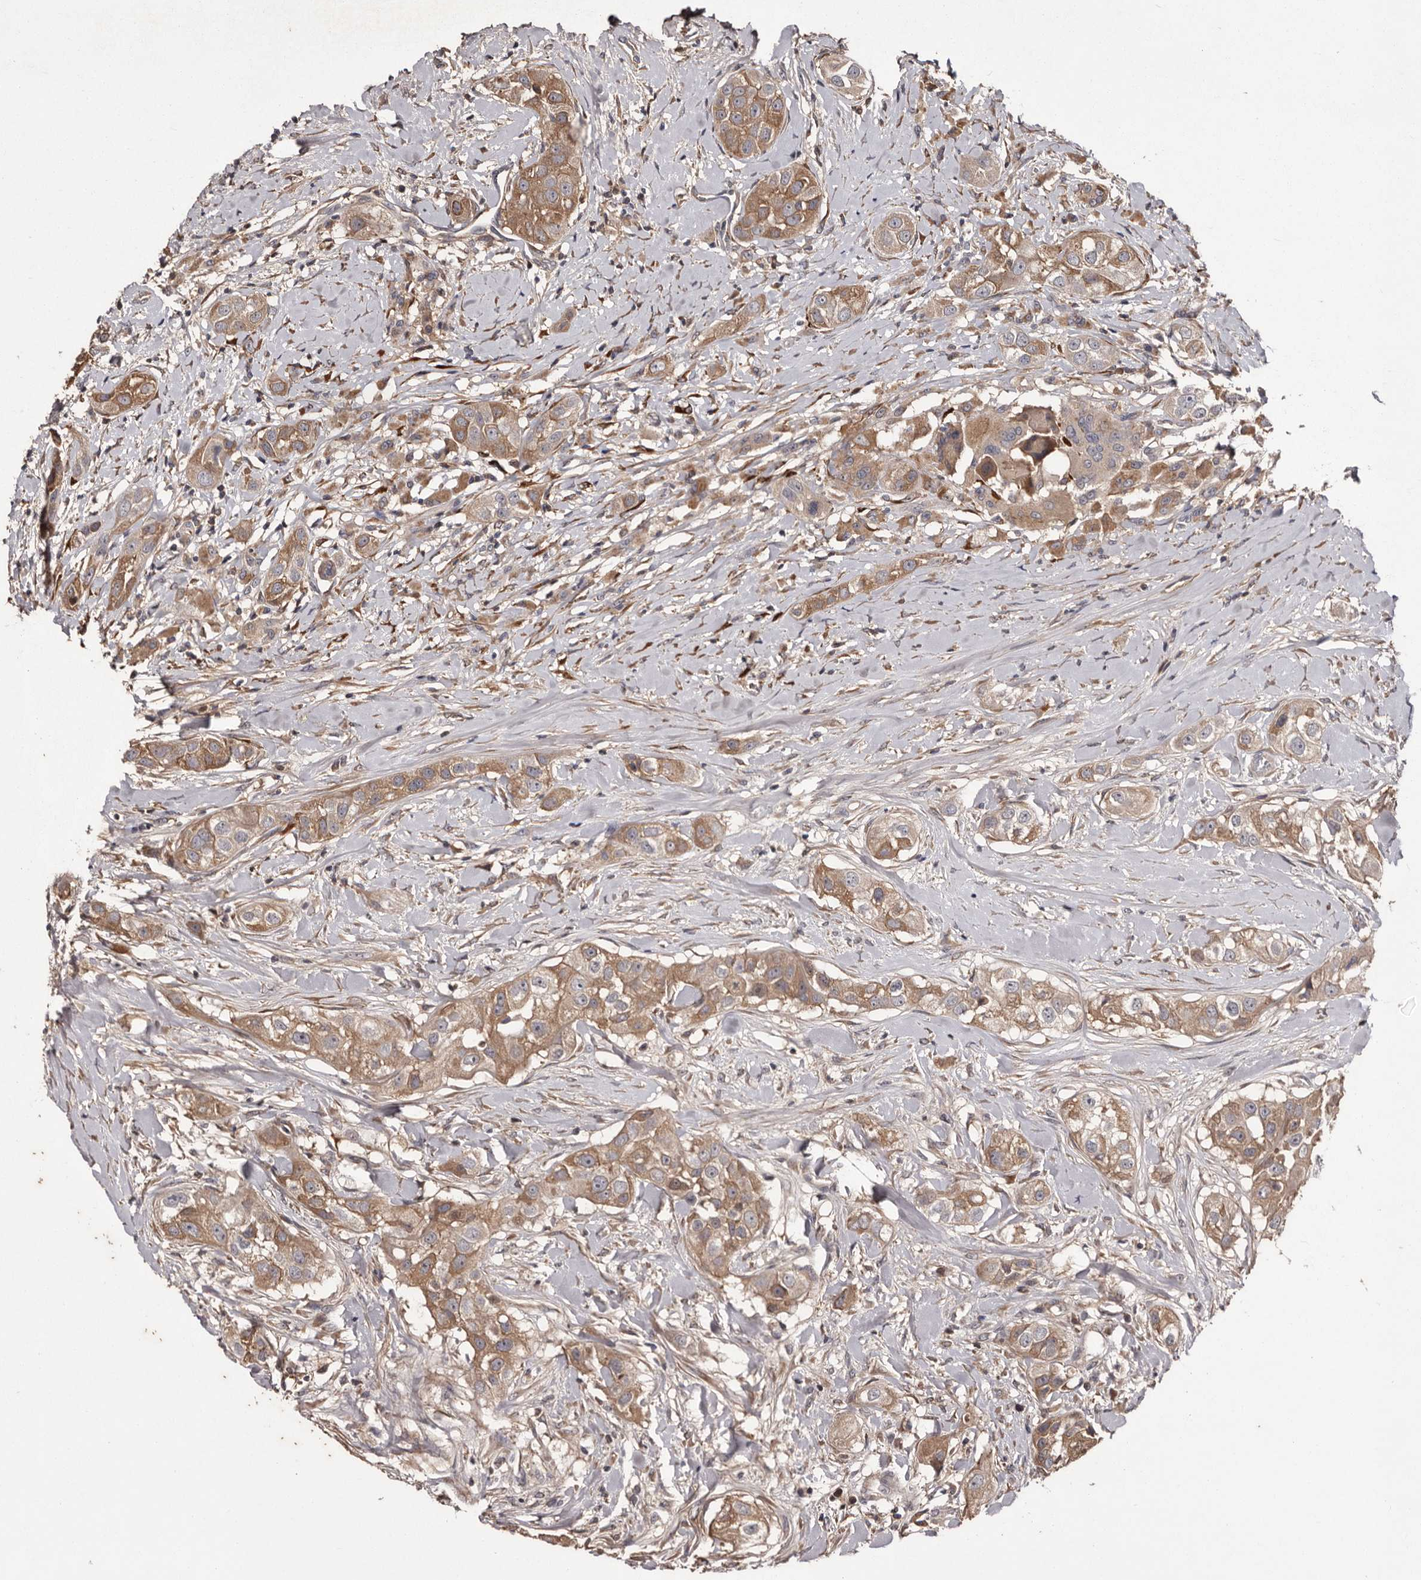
{"staining": {"intensity": "moderate", "quantity": ">75%", "location": "cytoplasmic/membranous"}, "tissue": "head and neck cancer", "cell_type": "Tumor cells", "image_type": "cancer", "snomed": [{"axis": "morphology", "description": "Normal tissue, NOS"}, {"axis": "morphology", "description": "Squamous cell carcinoma, NOS"}, {"axis": "topography", "description": "Skeletal muscle"}, {"axis": "topography", "description": "Head-Neck"}], "caption": "An IHC histopathology image of neoplastic tissue is shown. Protein staining in brown labels moderate cytoplasmic/membranous positivity in head and neck squamous cell carcinoma within tumor cells.", "gene": "CYP1B1", "patient": {"sex": "male", "age": 51}}